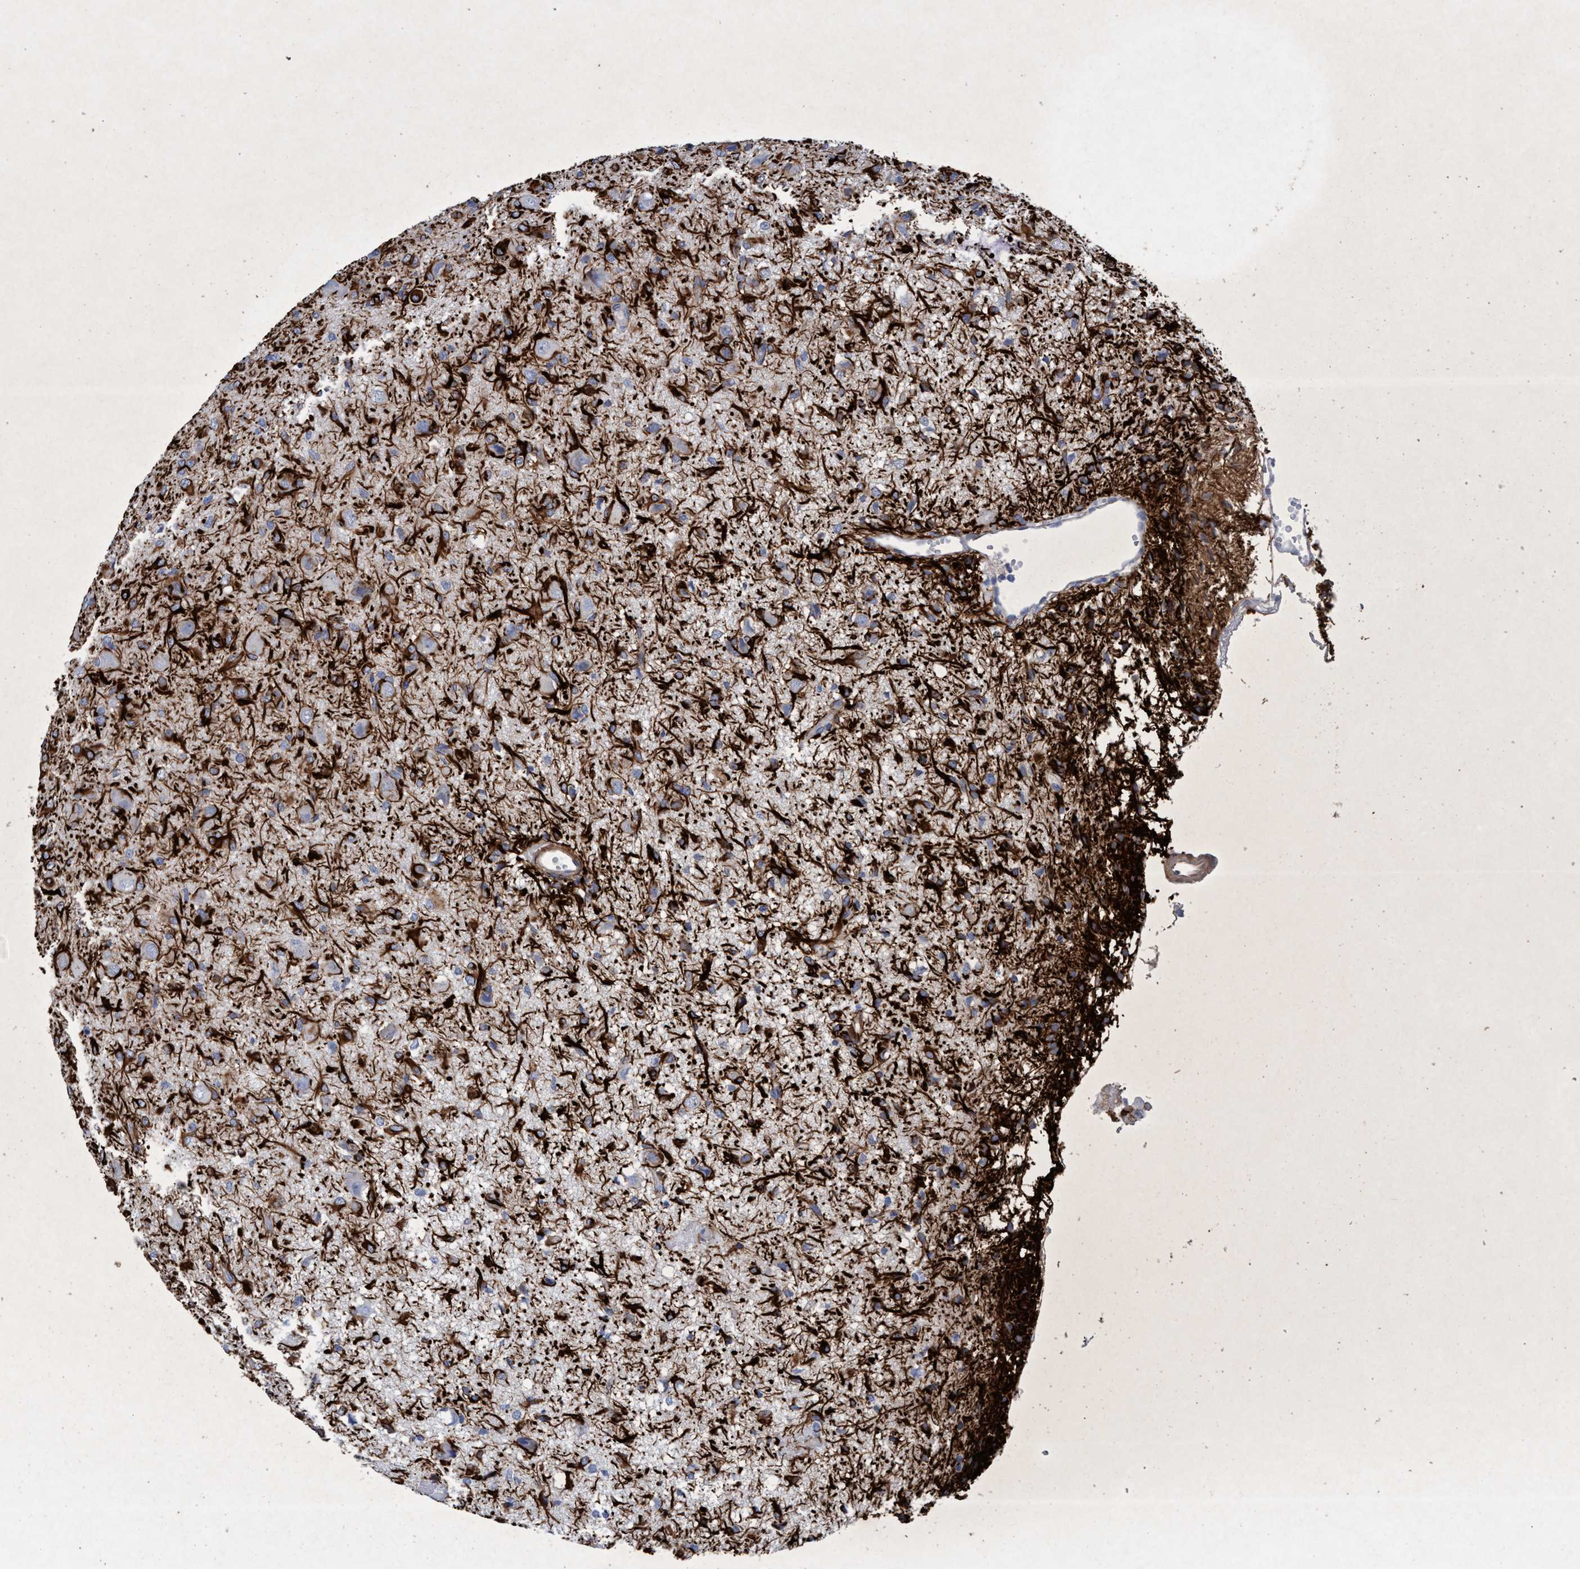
{"staining": {"intensity": "moderate", "quantity": "<25%", "location": "cytoplasmic/membranous"}, "tissue": "glioma", "cell_type": "Tumor cells", "image_type": "cancer", "snomed": [{"axis": "morphology", "description": "Glioma, malignant, High grade"}, {"axis": "topography", "description": "Brain"}], "caption": "Tumor cells exhibit moderate cytoplasmic/membranous expression in approximately <25% of cells in malignant high-grade glioma. (Brightfield microscopy of DAB IHC at high magnification).", "gene": "GULP1", "patient": {"sex": "female", "age": 59}}